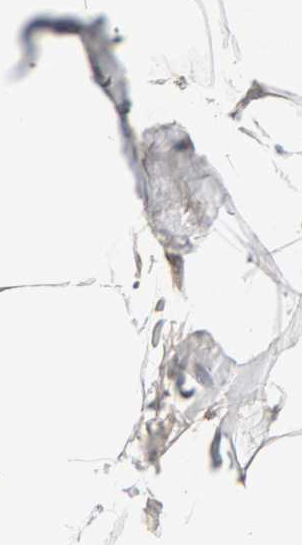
{"staining": {"intensity": "moderate", "quantity": "25%-75%", "location": "nuclear"}, "tissue": "adipose tissue", "cell_type": "Adipocytes", "image_type": "normal", "snomed": [{"axis": "morphology", "description": "Normal tissue, NOS"}, {"axis": "morphology", "description": "Adenocarcinoma, NOS"}, {"axis": "topography", "description": "Colon"}, {"axis": "topography", "description": "Peripheral nerve tissue"}], "caption": "Normal adipose tissue reveals moderate nuclear expression in about 25%-75% of adipocytes.", "gene": "DNAJB5", "patient": {"sex": "male", "age": 14}}